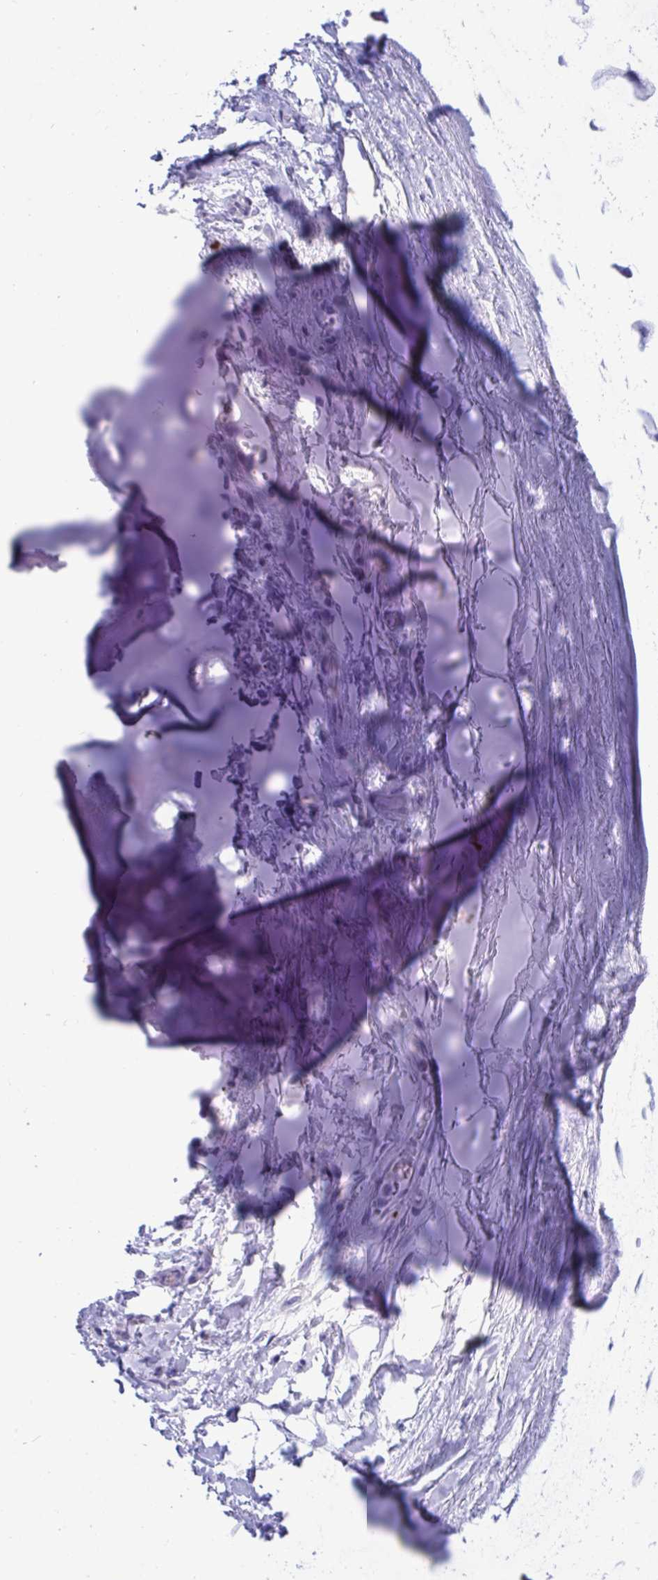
{"staining": {"intensity": "negative", "quantity": "none", "location": "none"}, "tissue": "soft tissue", "cell_type": "Chondrocytes", "image_type": "normal", "snomed": [{"axis": "morphology", "description": "Normal tissue, NOS"}, {"axis": "topography", "description": "Cartilage tissue"}, {"axis": "topography", "description": "Bronchus"}], "caption": "Chondrocytes are negative for protein expression in normal human soft tissue. Brightfield microscopy of immunohistochemistry (IHC) stained with DAB (brown) and hematoxylin (blue), captured at high magnification.", "gene": "SHISA8", "patient": {"sex": "male", "age": 64}}